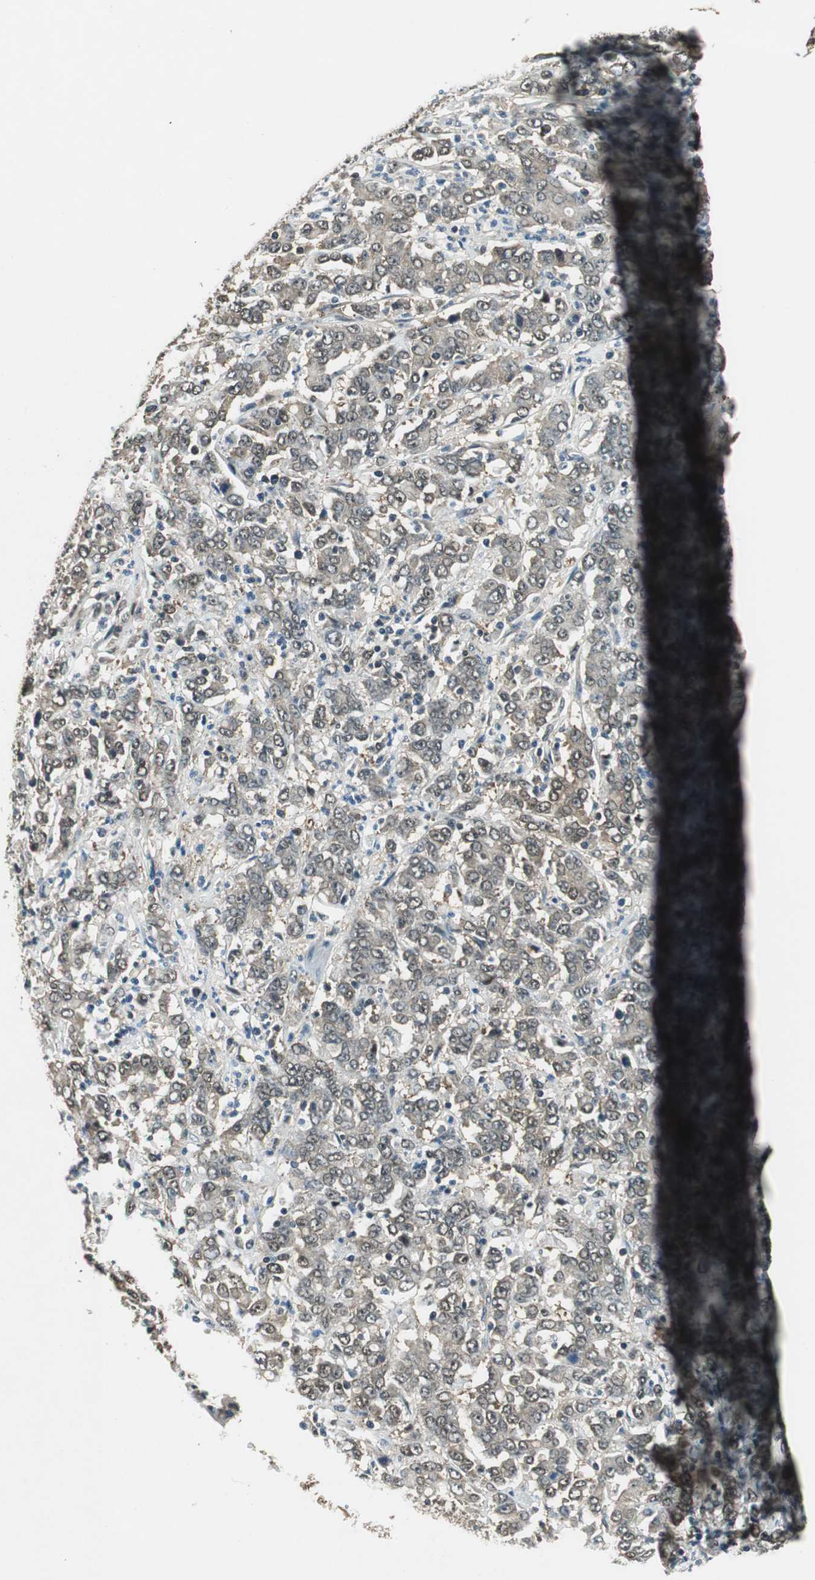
{"staining": {"intensity": "weak", "quantity": "<25%", "location": "cytoplasmic/membranous"}, "tissue": "stomach cancer", "cell_type": "Tumor cells", "image_type": "cancer", "snomed": [{"axis": "morphology", "description": "Adenocarcinoma, NOS"}, {"axis": "topography", "description": "Stomach, lower"}], "caption": "Adenocarcinoma (stomach) was stained to show a protein in brown. There is no significant expression in tumor cells.", "gene": "PSMB4", "patient": {"sex": "female", "age": 71}}